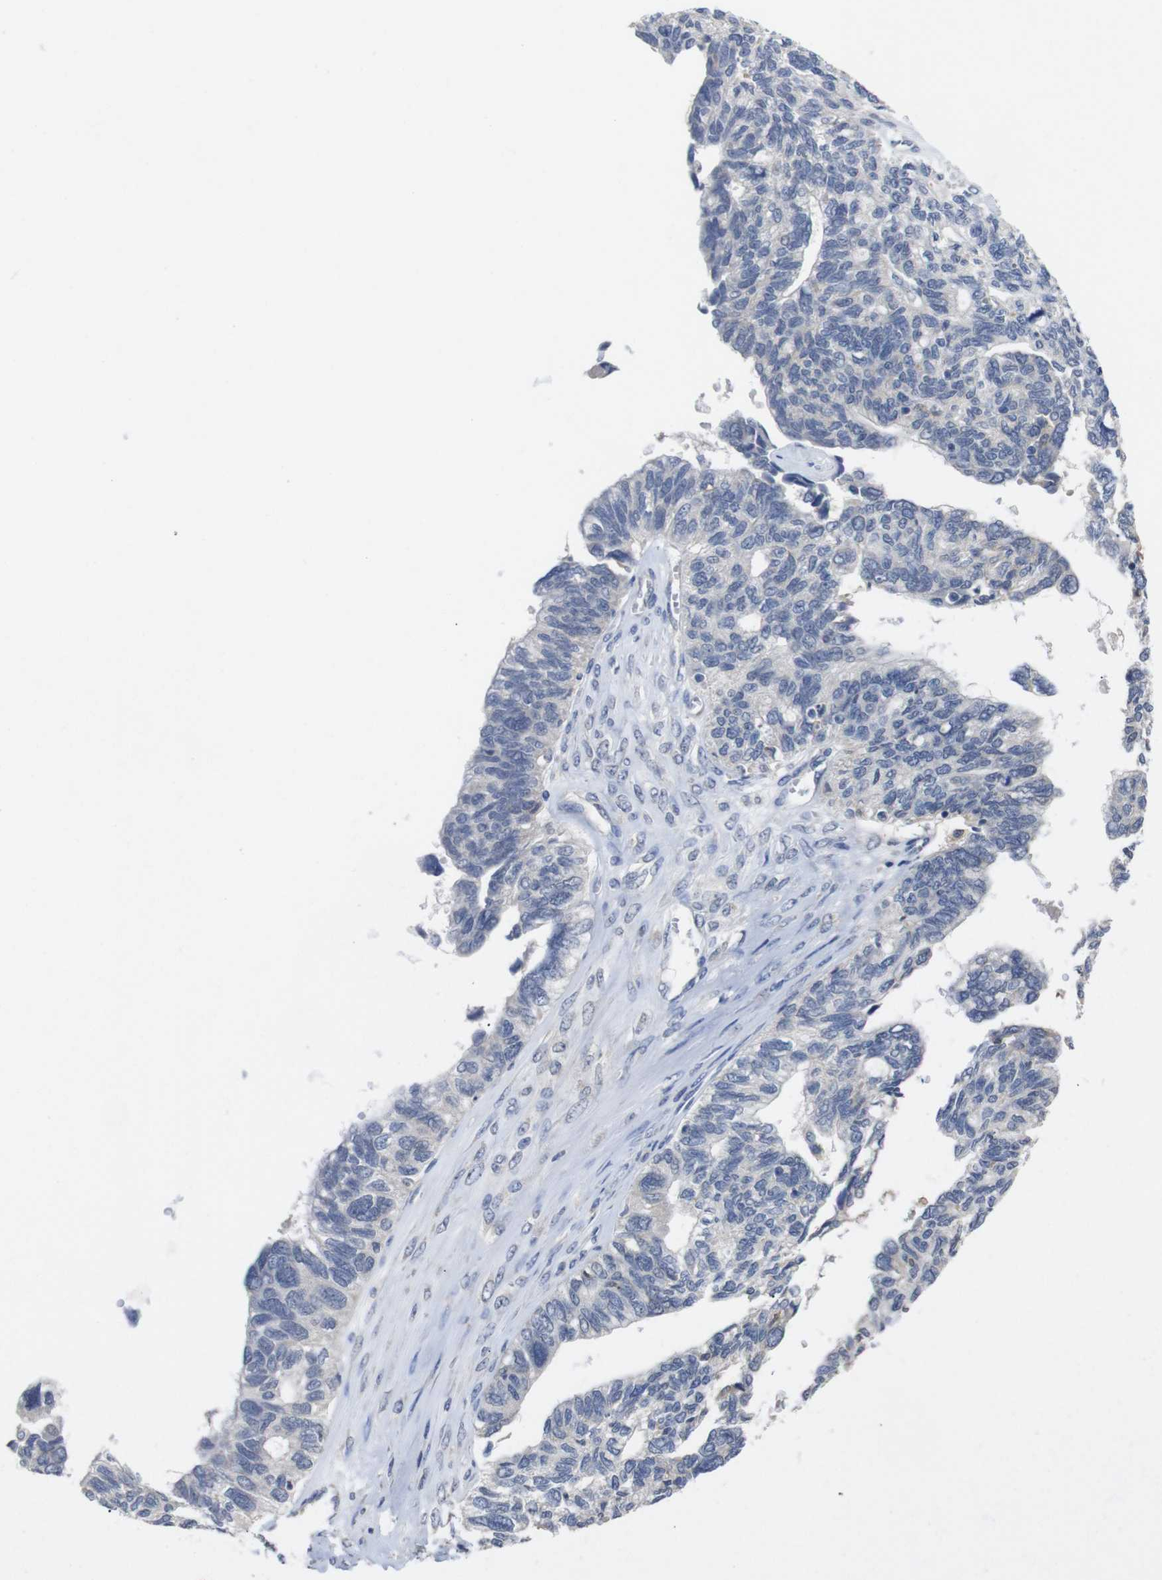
{"staining": {"intensity": "negative", "quantity": "none", "location": "none"}, "tissue": "ovarian cancer", "cell_type": "Tumor cells", "image_type": "cancer", "snomed": [{"axis": "morphology", "description": "Cystadenocarcinoma, serous, NOS"}, {"axis": "topography", "description": "Ovary"}], "caption": "IHC micrograph of neoplastic tissue: ovarian cancer (serous cystadenocarcinoma) stained with DAB demonstrates no significant protein expression in tumor cells.", "gene": "HNF1A", "patient": {"sex": "female", "age": 79}}